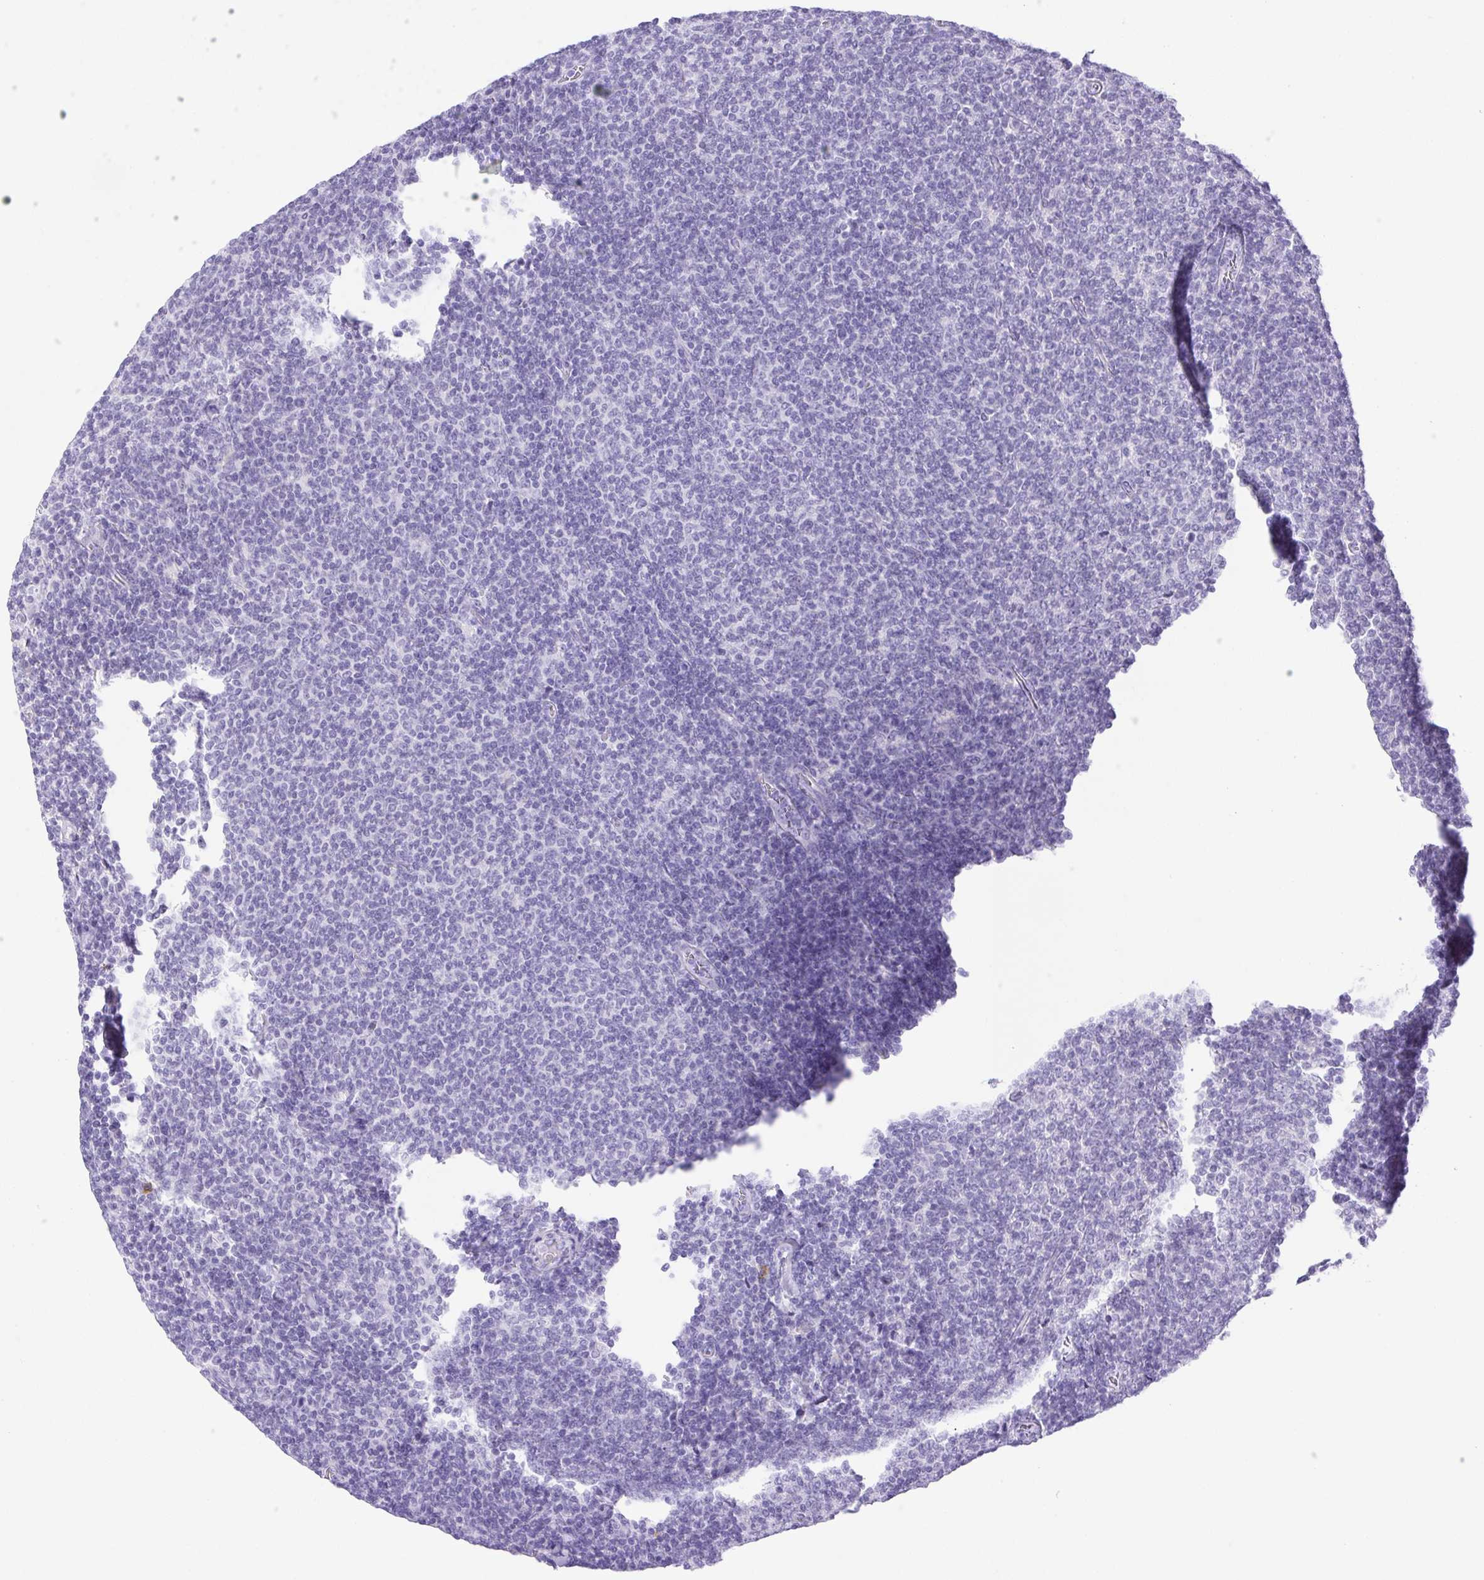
{"staining": {"intensity": "negative", "quantity": "none", "location": "none"}, "tissue": "lymphoma", "cell_type": "Tumor cells", "image_type": "cancer", "snomed": [{"axis": "morphology", "description": "Malignant lymphoma, non-Hodgkin's type, Low grade"}, {"axis": "topography", "description": "Lymph node"}], "caption": "DAB (3,3'-diaminobenzidine) immunohistochemical staining of human lymphoma shows no significant positivity in tumor cells. (Stains: DAB (3,3'-diaminobenzidine) immunohistochemistry with hematoxylin counter stain, Microscopy: brightfield microscopy at high magnification).", "gene": "PAPPA2", "patient": {"sex": "male", "age": 52}}